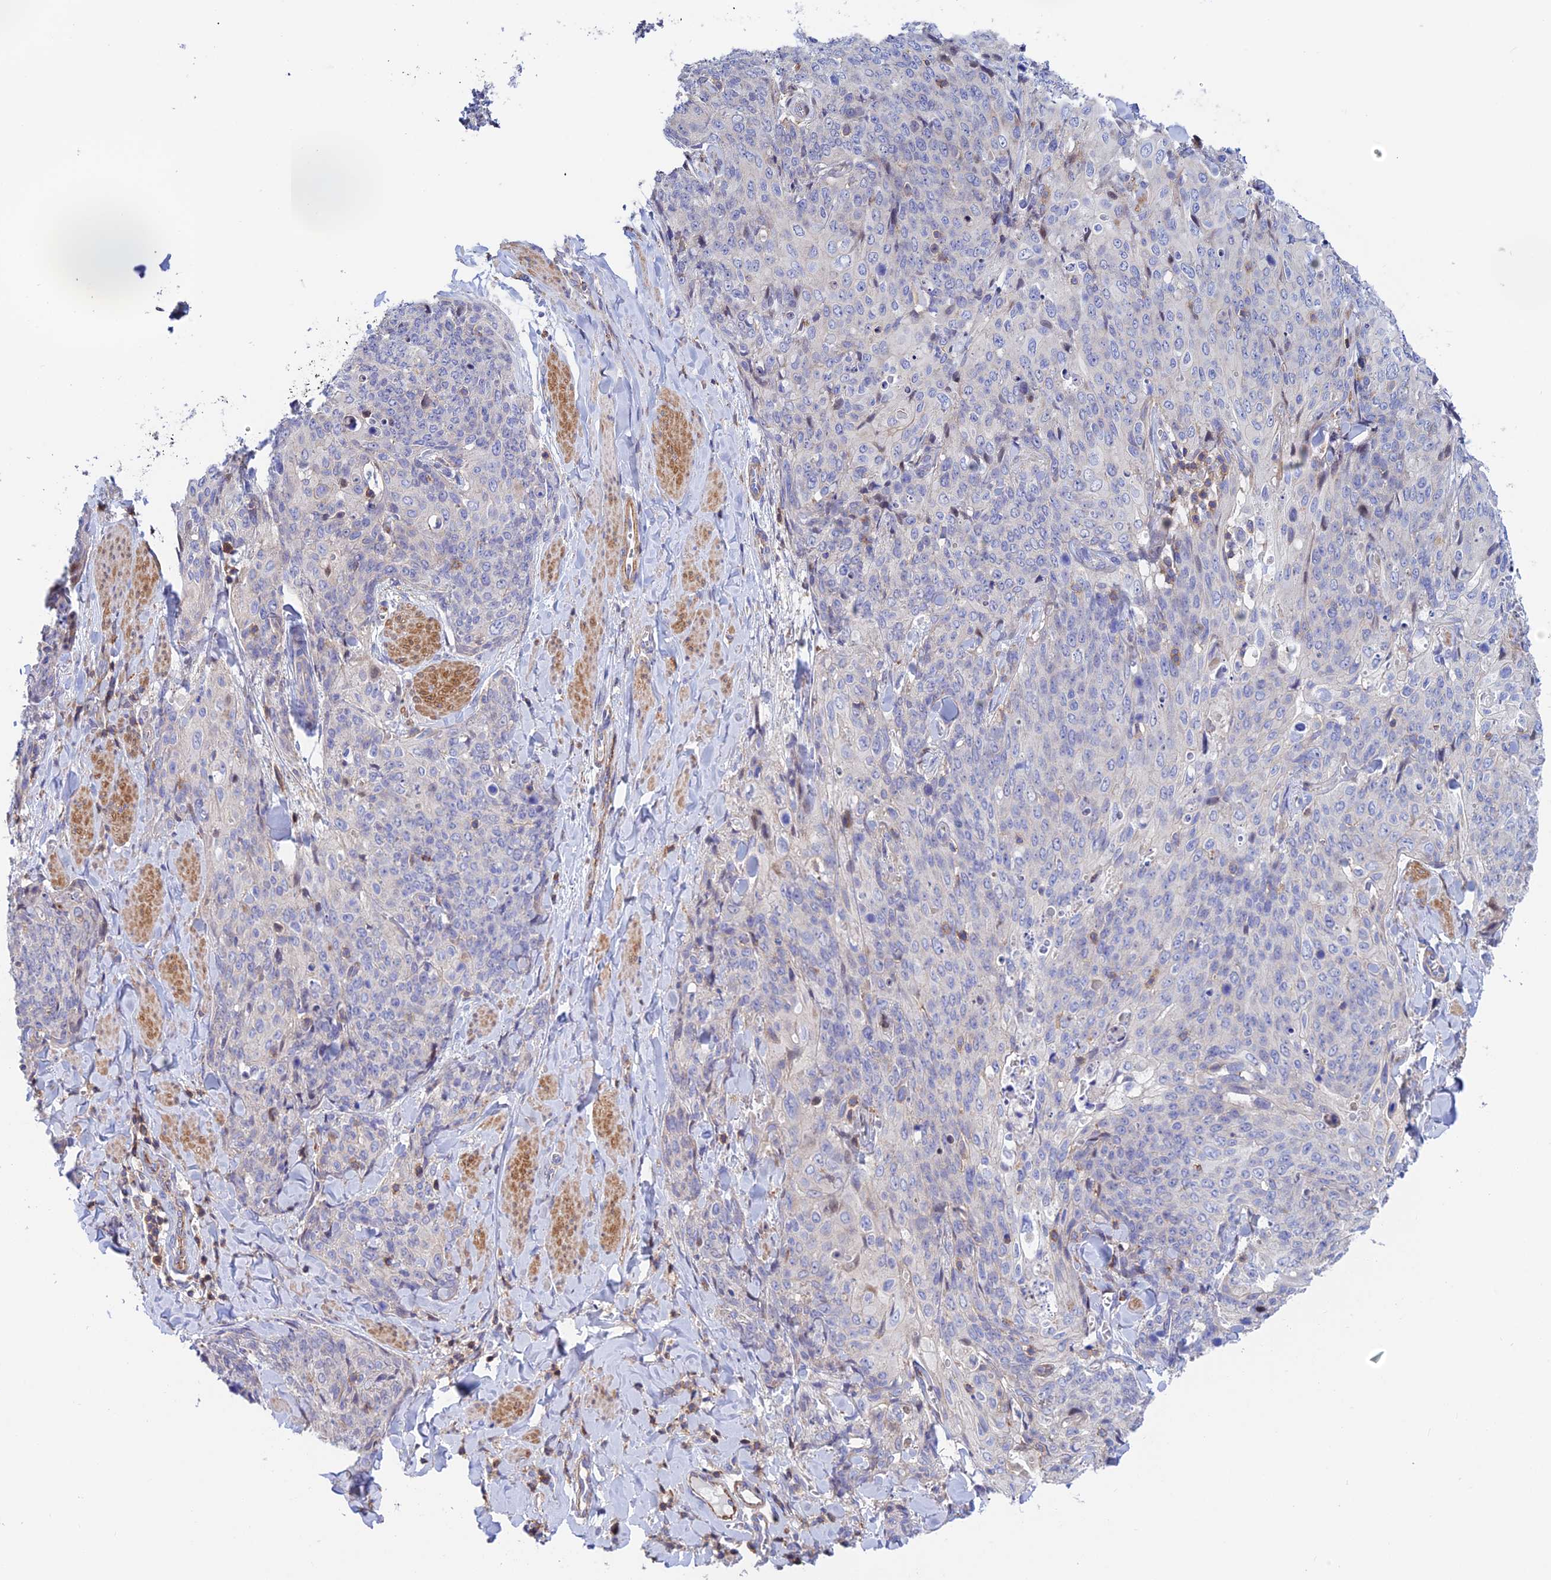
{"staining": {"intensity": "negative", "quantity": "none", "location": "none"}, "tissue": "skin cancer", "cell_type": "Tumor cells", "image_type": "cancer", "snomed": [{"axis": "morphology", "description": "Squamous cell carcinoma, NOS"}, {"axis": "topography", "description": "Skin"}, {"axis": "topography", "description": "Vulva"}], "caption": "Immunohistochemistry of human squamous cell carcinoma (skin) displays no staining in tumor cells.", "gene": "PRIM1", "patient": {"sex": "female", "age": 85}}